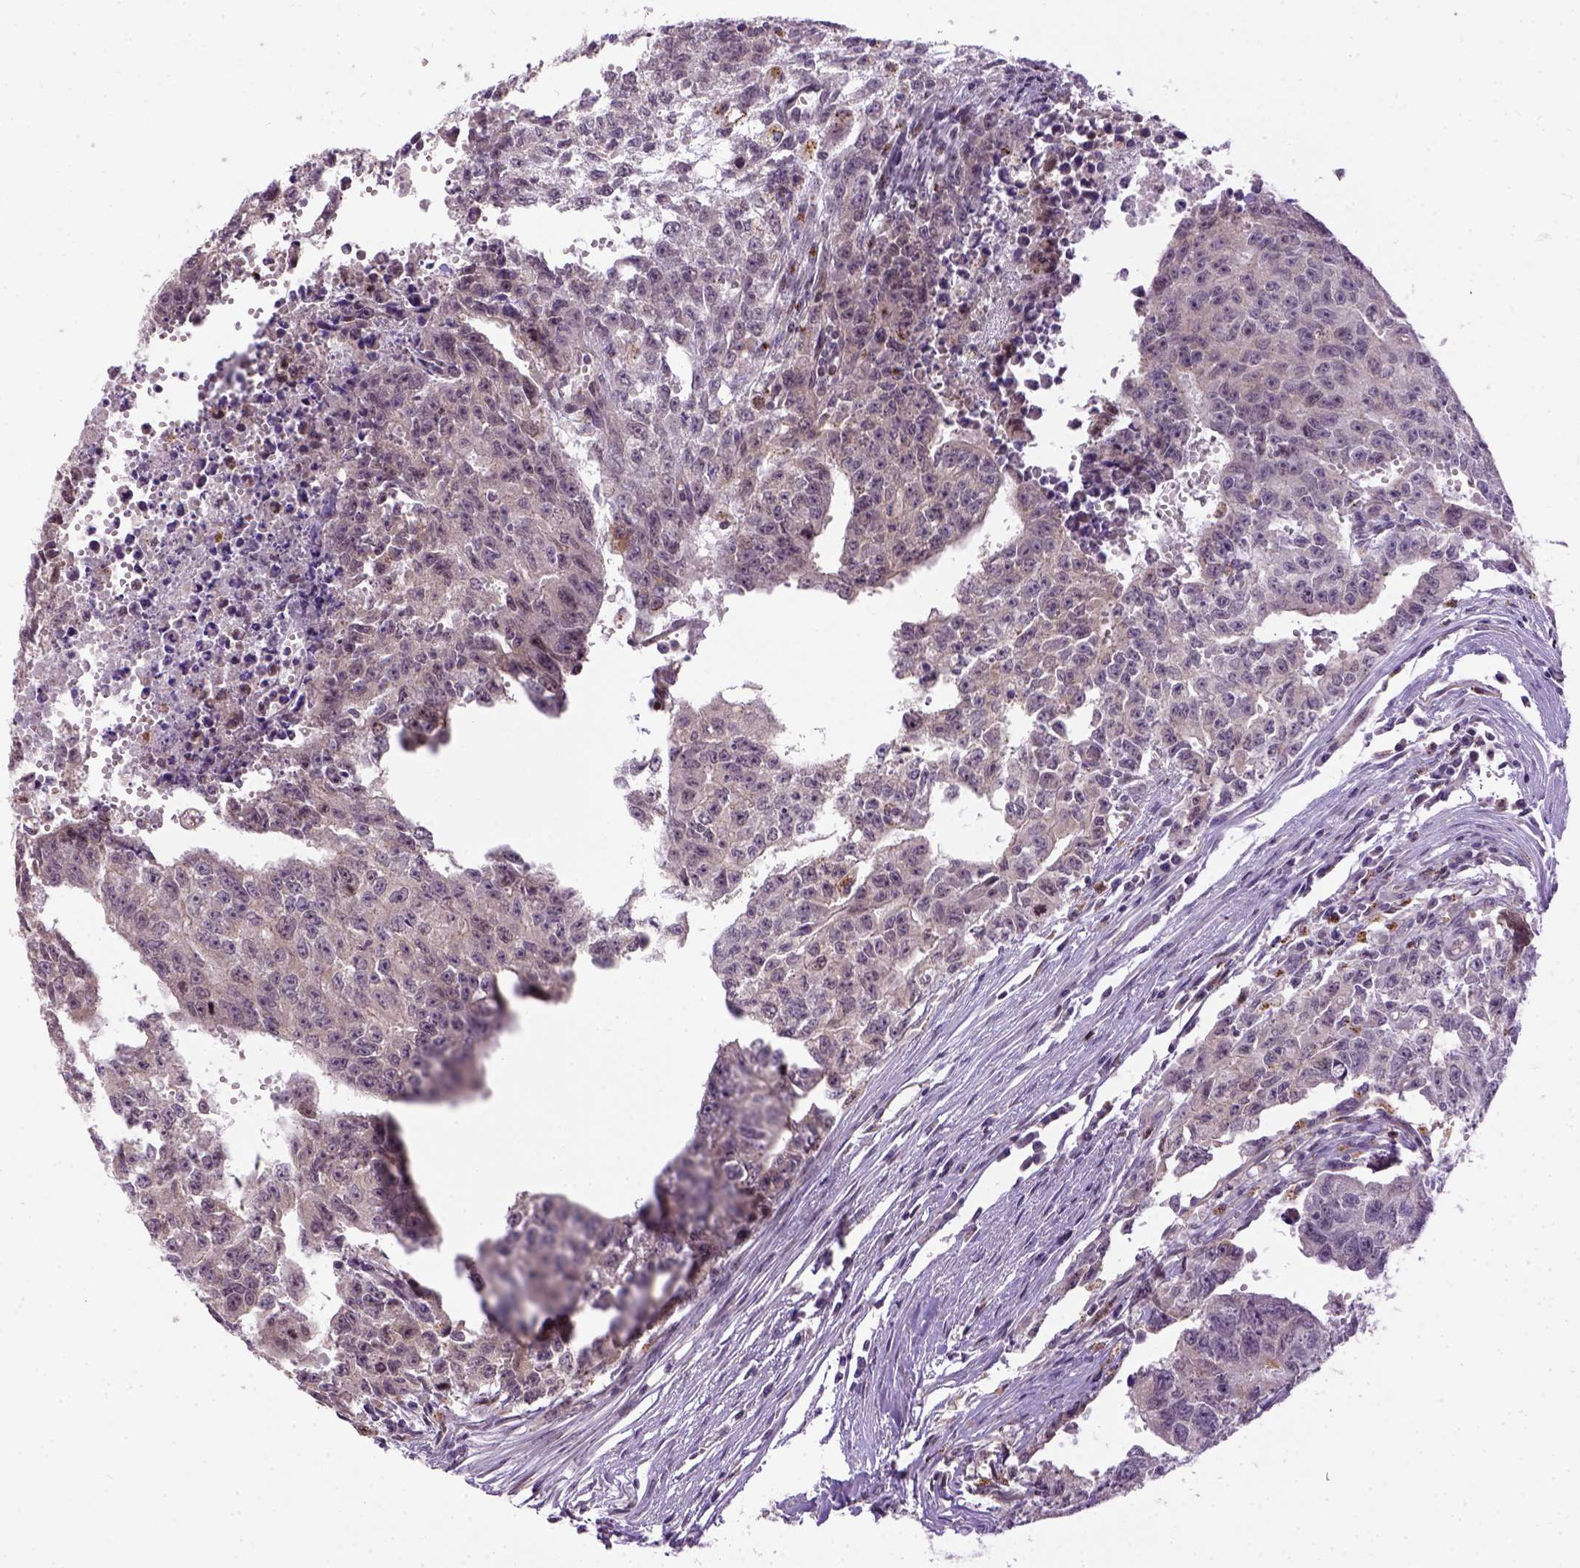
{"staining": {"intensity": "negative", "quantity": "none", "location": "none"}, "tissue": "testis cancer", "cell_type": "Tumor cells", "image_type": "cancer", "snomed": [{"axis": "morphology", "description": "Carcinoma, Embryonal, NOS"}, {"axis": "morphology", "description": "Teratoma, malignant, NOS"}, {"axis": "topography", "description": "Testis"}], "caption": "High magnification brightfield microscopy of malignant teratoma (testis) stained with DAB (brown) and counterstained with hematoxylin (blue): tumor cells show no significant staining. (DAB (3,3'-diaminobenzidine) immunohistochemistry (IHC) with hematoxylin counter stain).", "gene": "KAZN", "patient": {"sex": "male", "age": 24}}